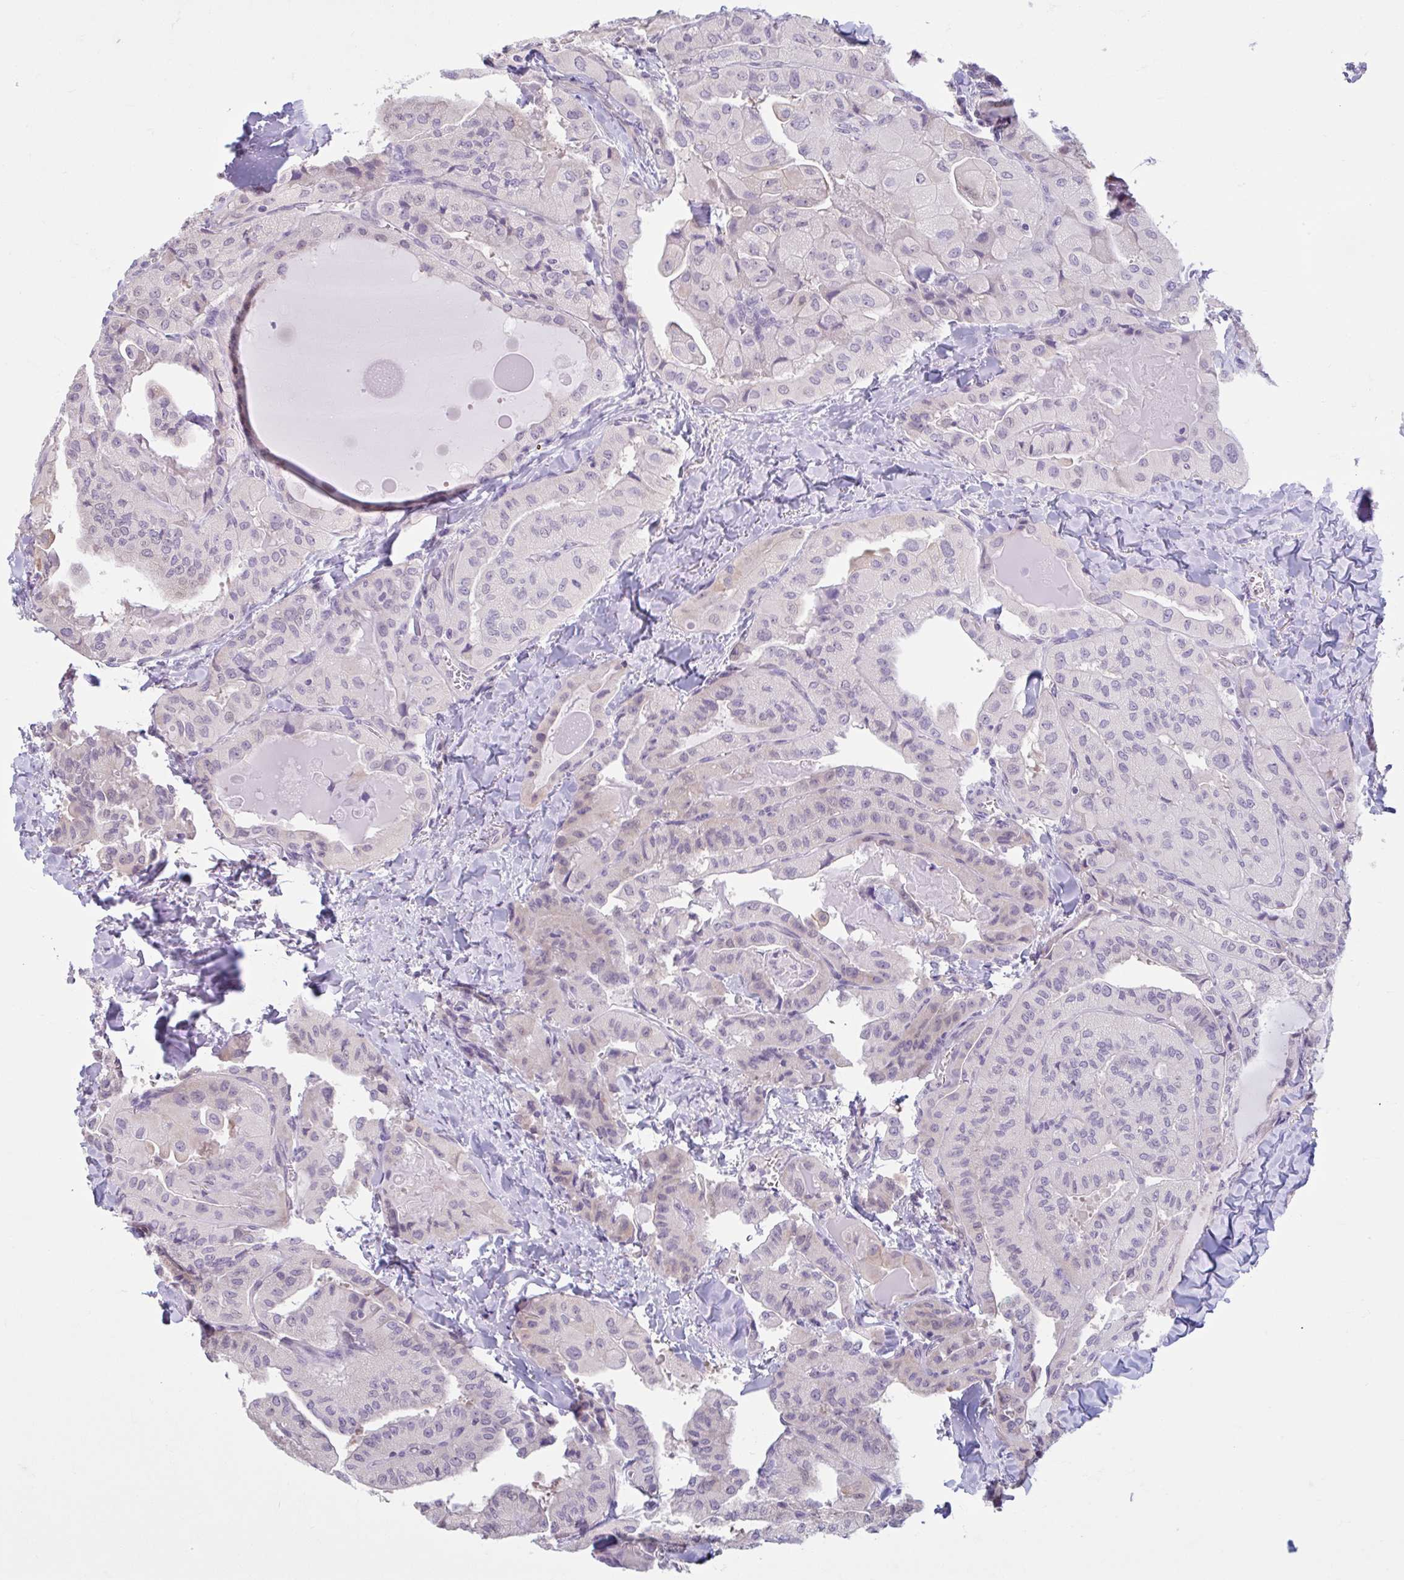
{"staining": {"intensity": "negative", "quantity": "none", "location": "none"}, "tissue": "thyroid cancer", "cell_type": "Tumor cells", "image_type": "cancer", "snomed": [{"axis": "morphology", "description": "Normal tissue, NOS"}, {"axis": "morphology", "description": "Papillary adenocarcinoma, NOS"}, {"axis": "topography", "description": "Thyroid gland"}], "caption": "Tumor cells show no significant protein positivity in thyroid cancer.", "gene": "CDH19", "patient": {"sex": "female", "age": 59}}